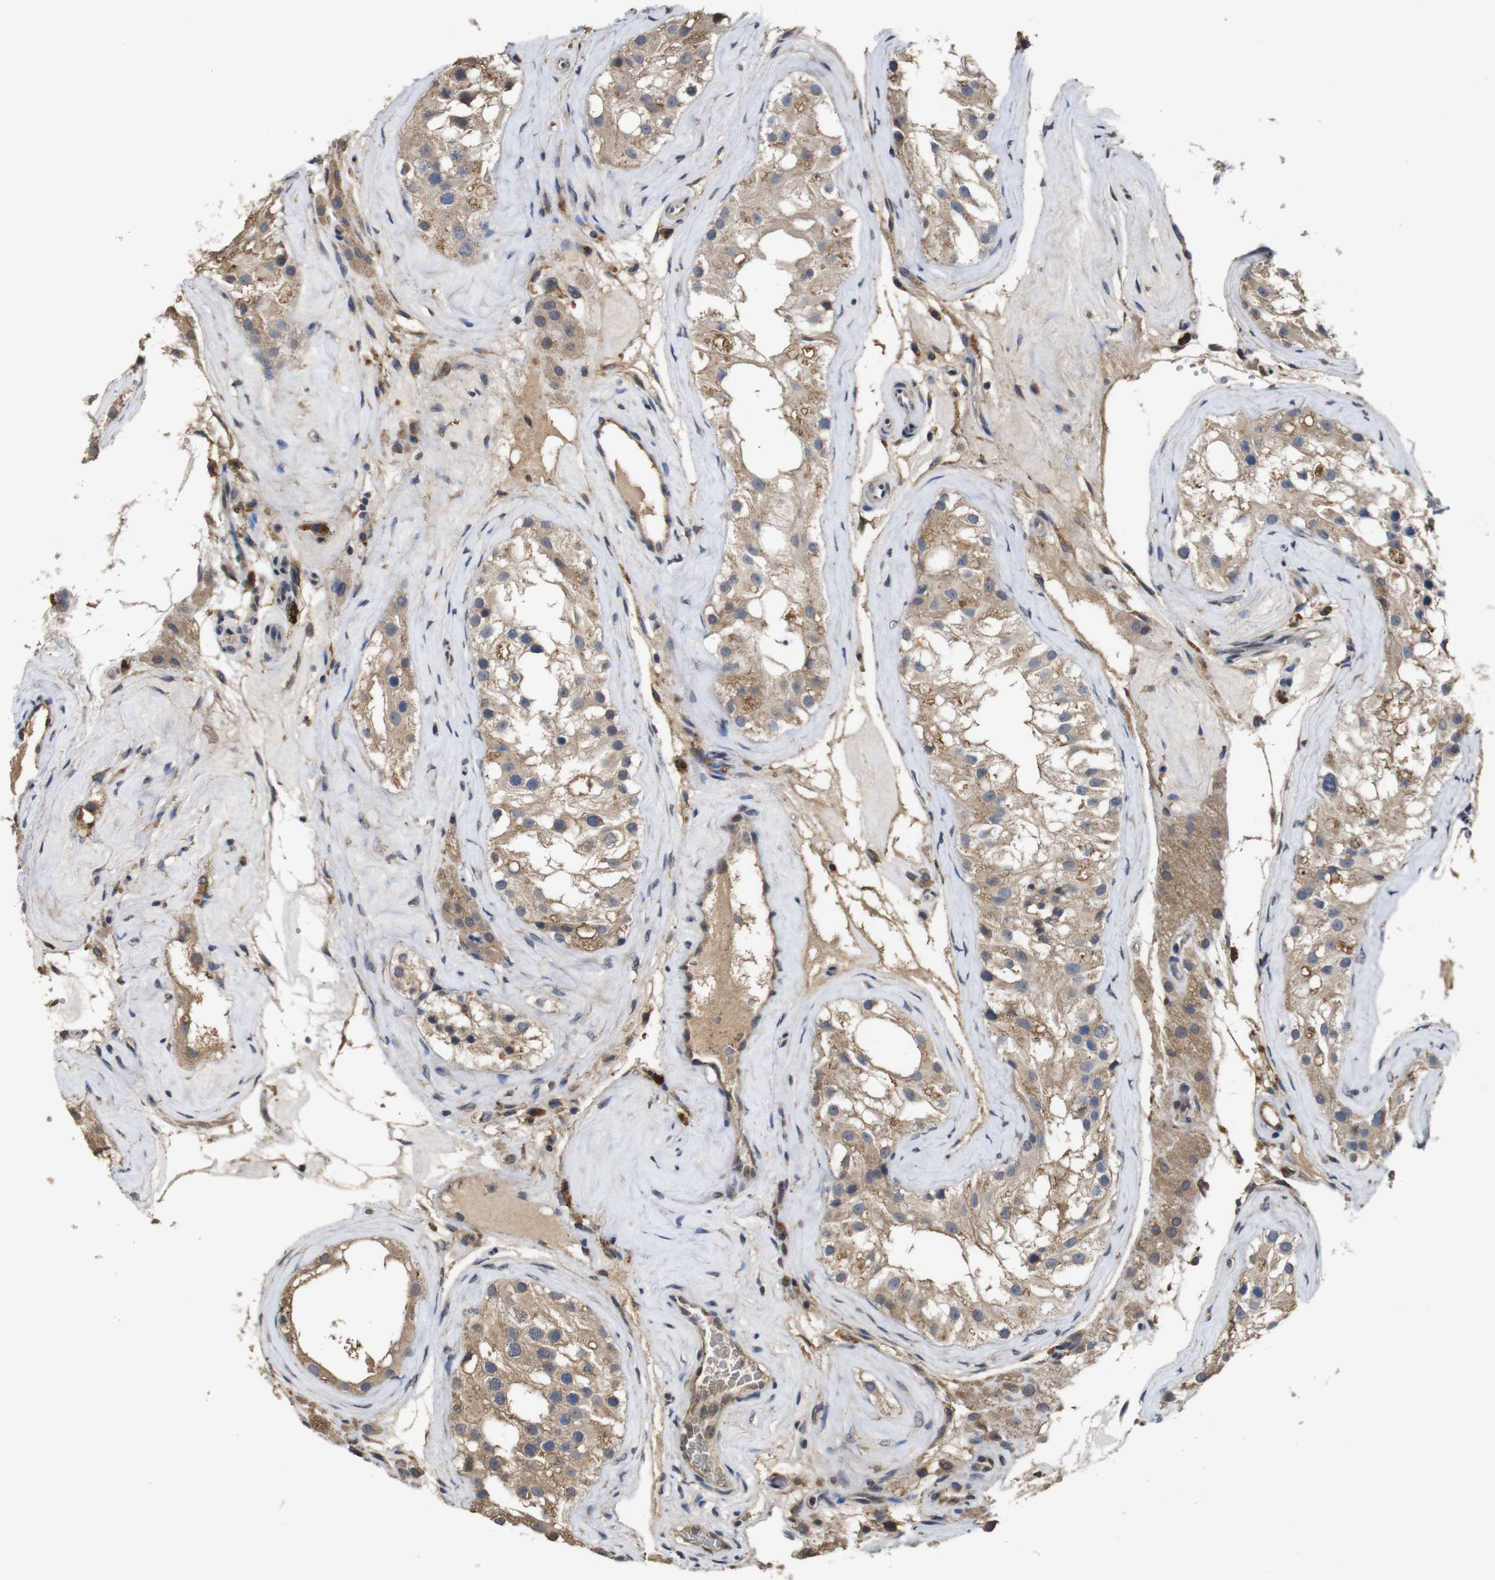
{"staining": {"intensity": "weak", "quantity": "25%-75%", "location": "cytoplasmic/membranous"}, "tissue": "testis", "cell_type": "Cells in seminiferous ducts", "image_type": "normal", "snomed": [{"axis": "morphology", "description": "Normal tissue, NOS"}, {"axis": "morphology", "description": "Seminoma, NOS"}, {"axis": "topography", "description": "Testis"}], "caption": "Normal testis exhibits weak cytoplasmic/membranous expression in approximately 25%-75% of cells in seminiferous ducts, visualized by immunohistochemistry.", "gene": "ARHGAP24", "patient": {"sex": "male", "age": 71}}